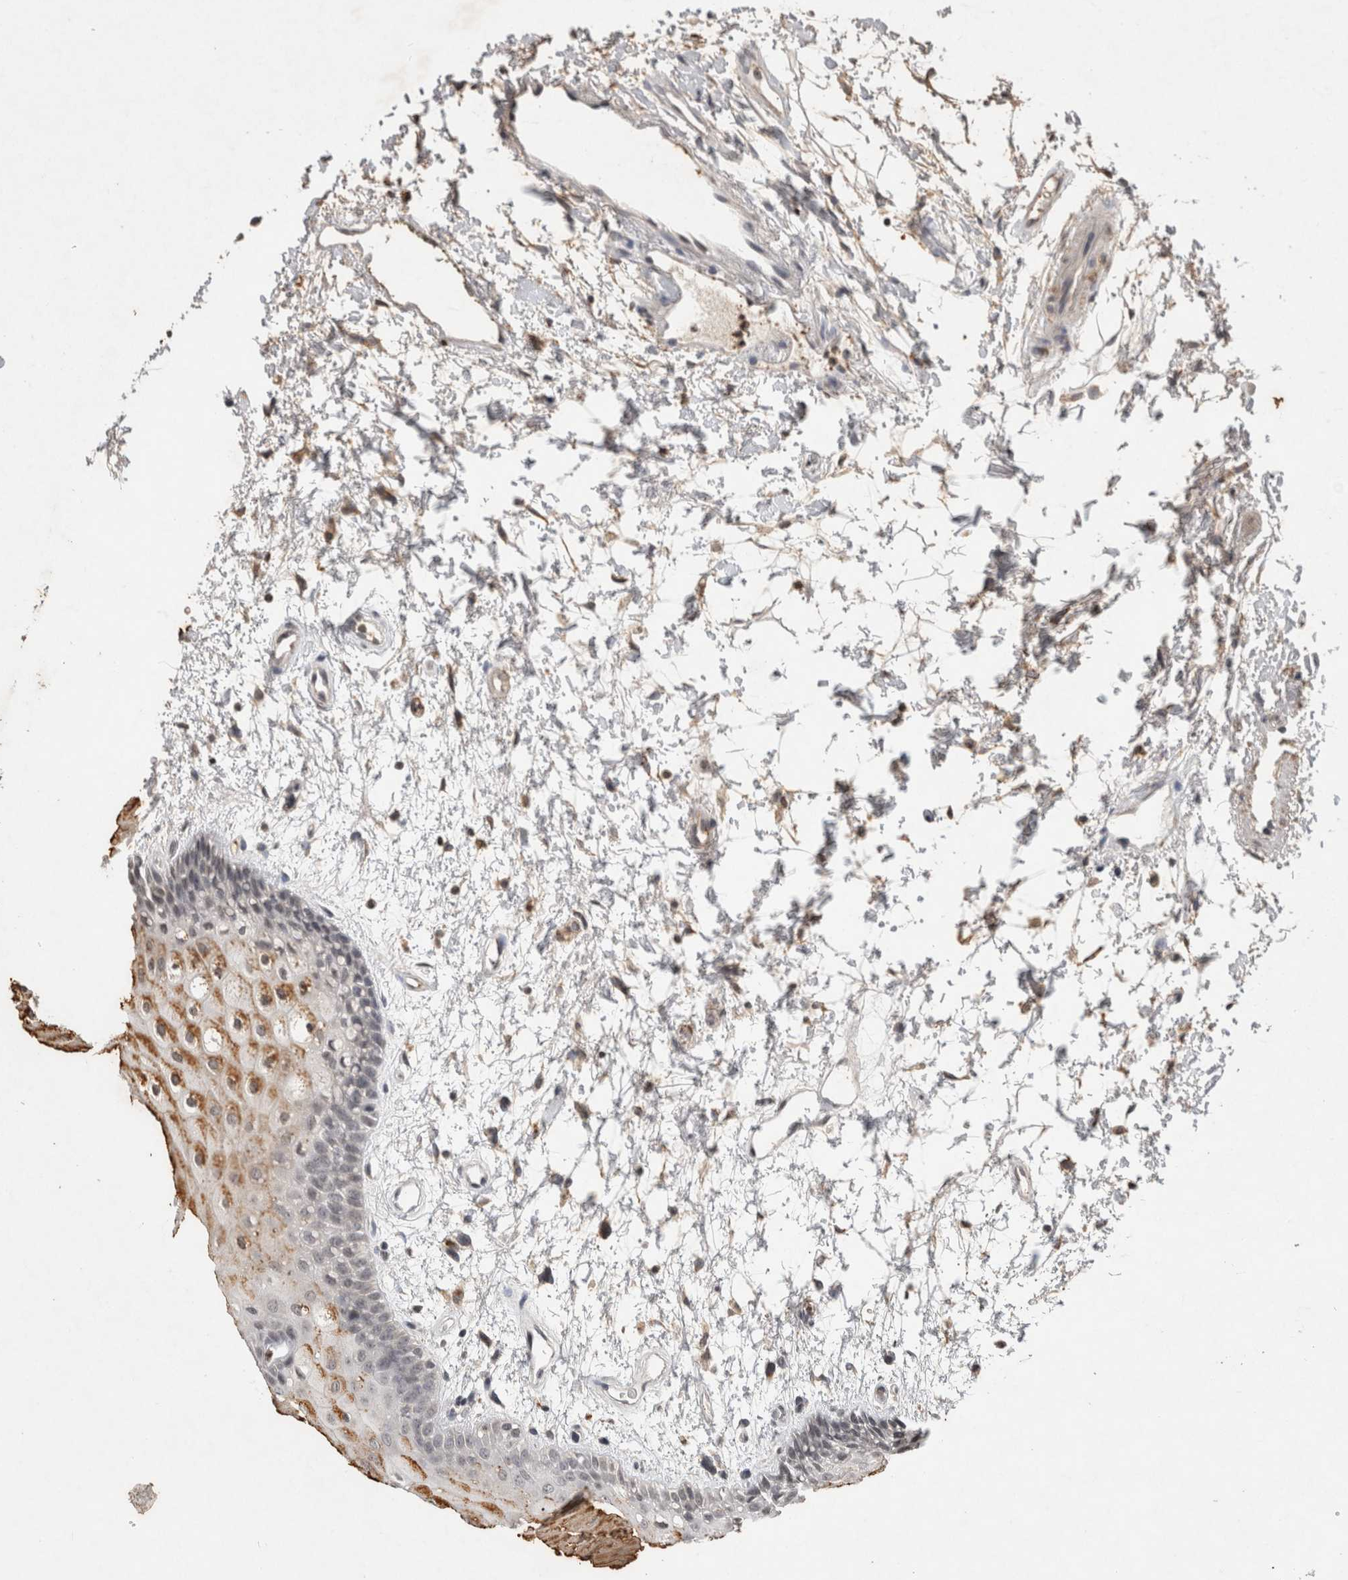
{"staining": {"intensity": "moderate", "quantity": "<25%", "location": "cytoplasmic/membranous"}, "tissue": "oral mucosa", "cell_type": "Squamous epithelial cells", "image_type": "normal", "snomed": [{"axis": "morphology", "description": "Normal tissue, NOS"}, {"axis": "topography", "description": "Skeletal muscle"}, {"axis": "topography", "description": "Oral tissue"}, {"axis": "topography", "description": "Peripheral nerve tissue"}], "caption": "Unremarkable oral mucosa shows moderate cytoplasmic/membranous staining in about <25% of squamous epithelial cells, visualized by immunohistochemistry. (DAB (3,3'-diaminobenzidine) IHC with brightfield microscopy, high magnification).", "gene": "HRK", "patient": {"sex": "female", "age": 84}}